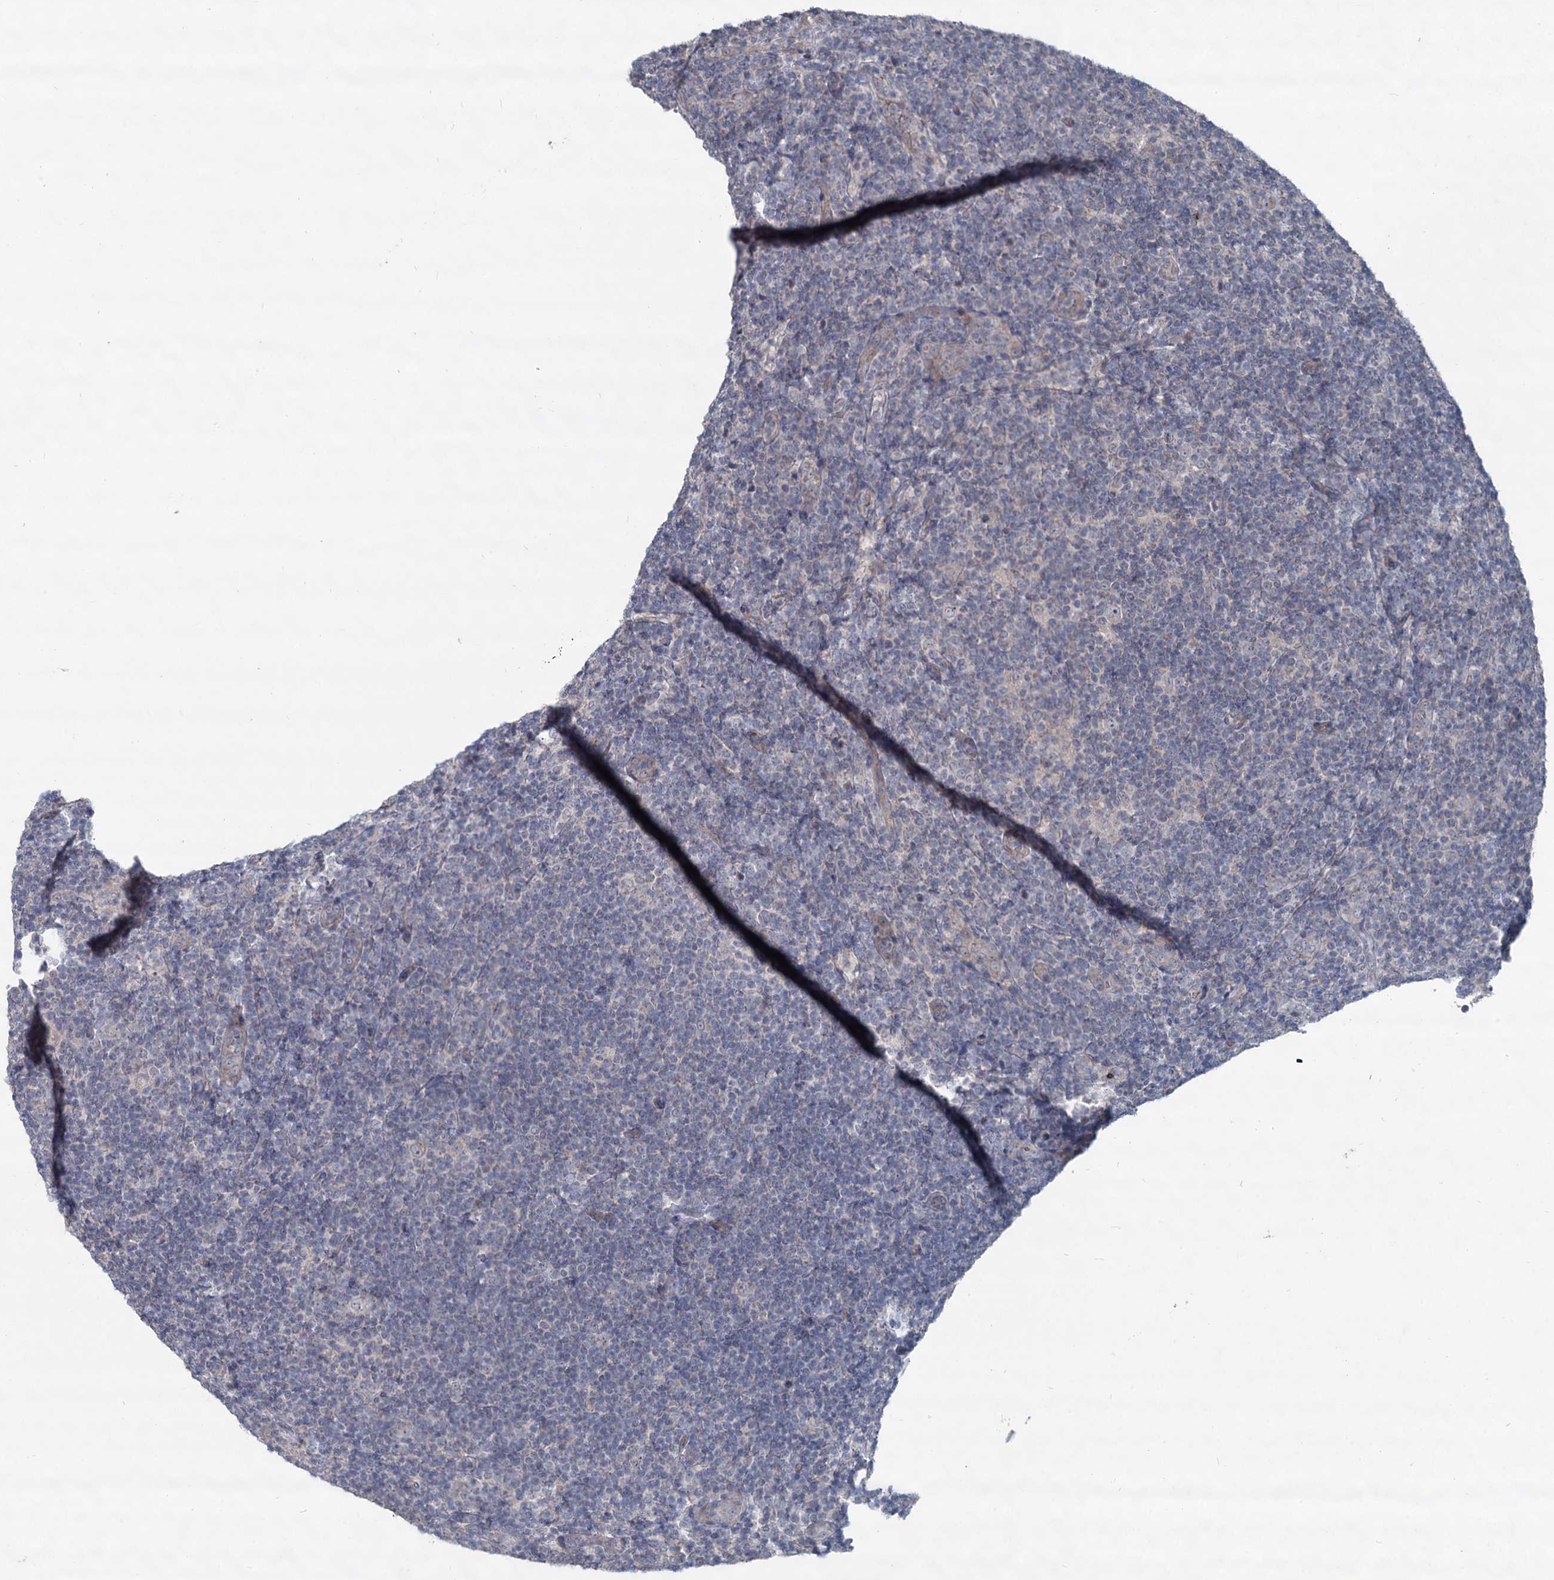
{"staining": {"intensity": "negative", "quantity": "none", "location": "none"}, "tissue": "lymphoma", "cell_type": "Tumor cells", "image_type": "cancer", "snomed": [{"axis": "morphology", "description": "Hodgkin's disease, NOS"}, {"axis": "topography", "description": "Lymph node"}], "caption": "Immunohistochemistry of Hodgkin's disease reveals no expression in tumor cells.", "gene": "RNF6", "patient": {"sex": "female", "age": 57}}